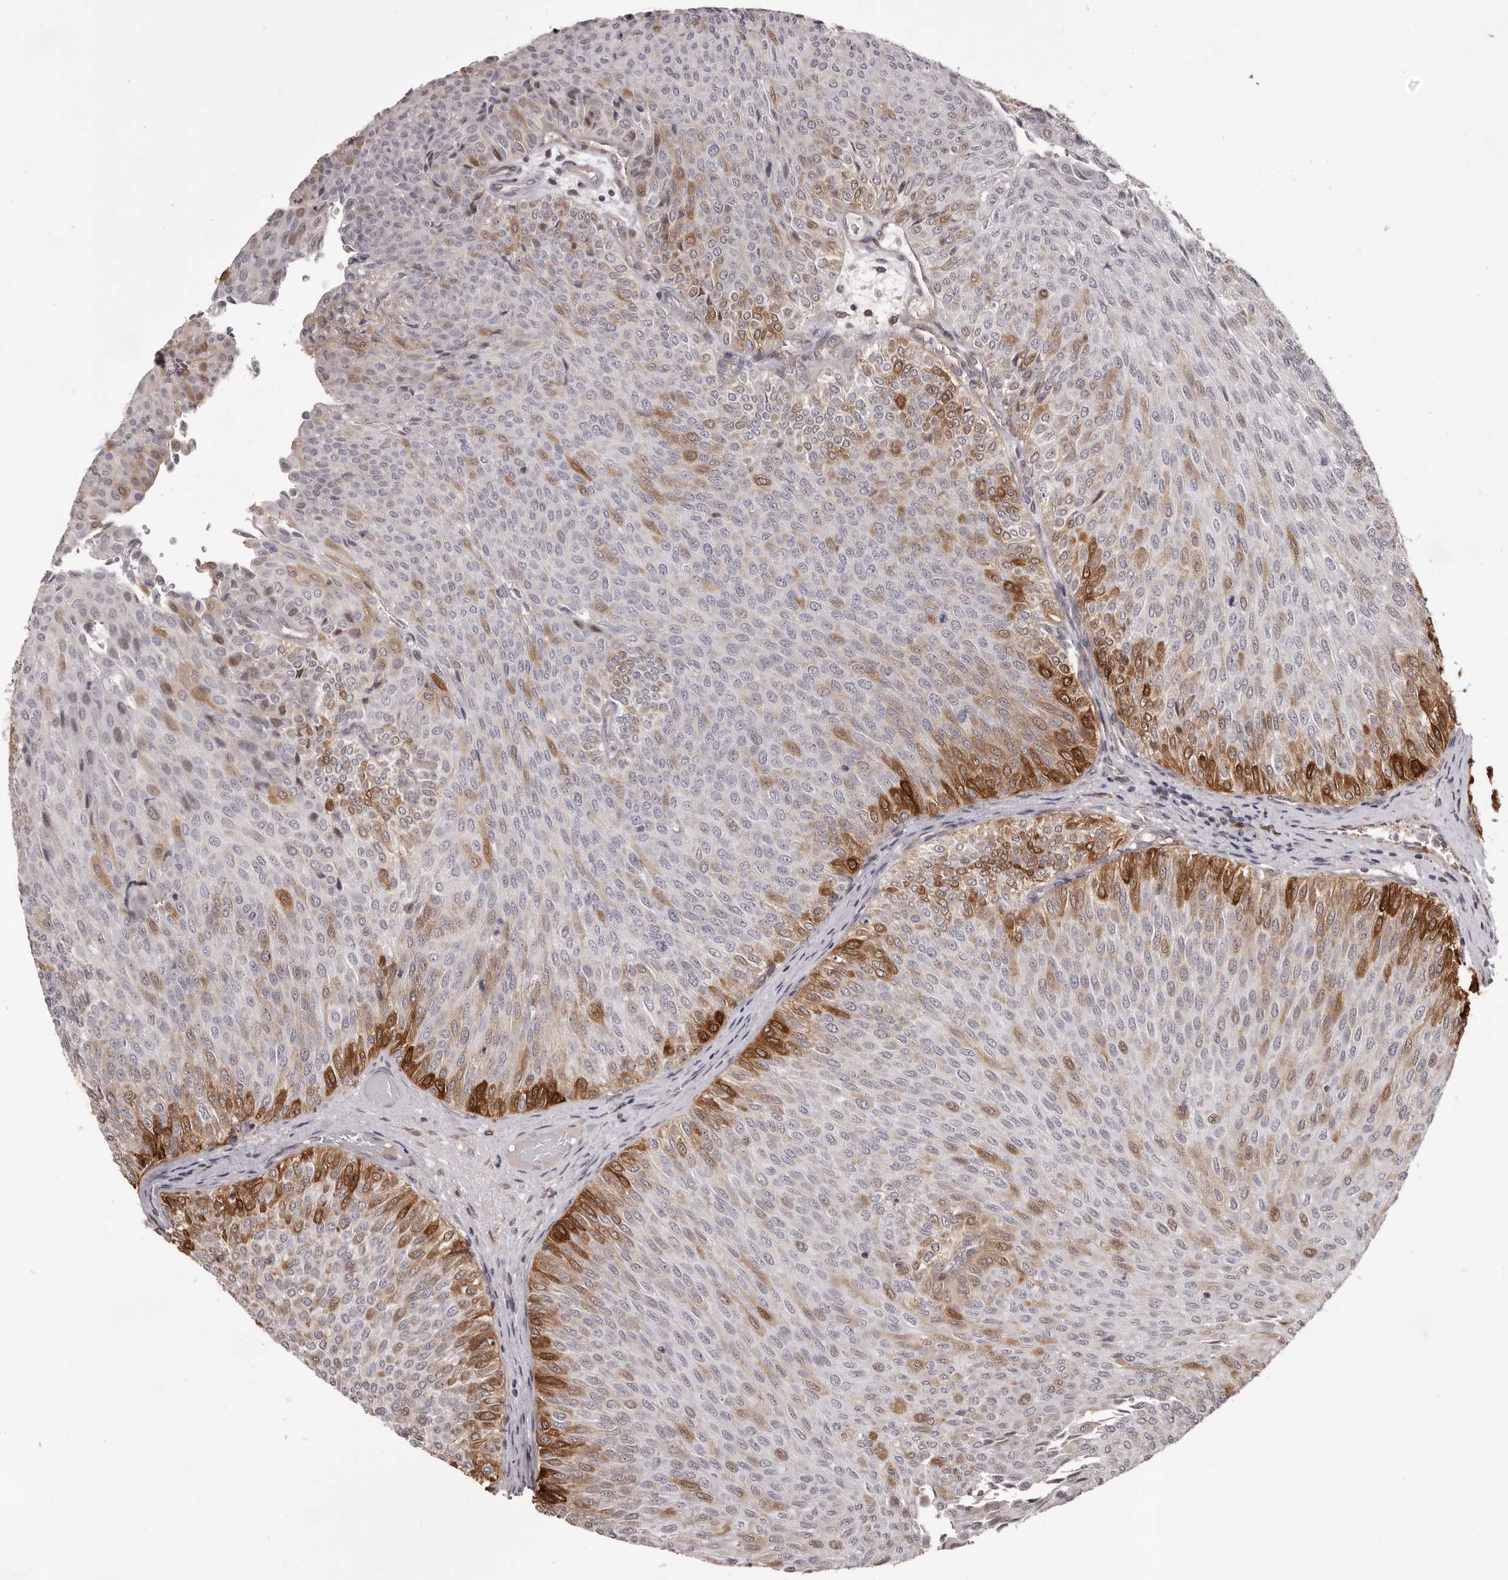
{"staining": {"intensity": "strong", "quantity": "<25%", "location": "cytoplasmic/membranous"}, "tissue": "urothelial cancer", "cell_type": "Tumor cells", "image_type": "cancer", "snomed": [{"axis": "morphology", "description": "Urothelial carcinoma, Low grade"}, {"axis": "topography", "description": "Urinary bladder"}], "caption": "Protein staining of urothelial cancer tissue exhibits strong cytoplasmic/membranous positivity in approximately <25% of tumor cells. The protein is shown in brown color, while the nuclei are stained blue.", "gene": "GFOD1", "patient": {"sex": "male", "age": 78}}